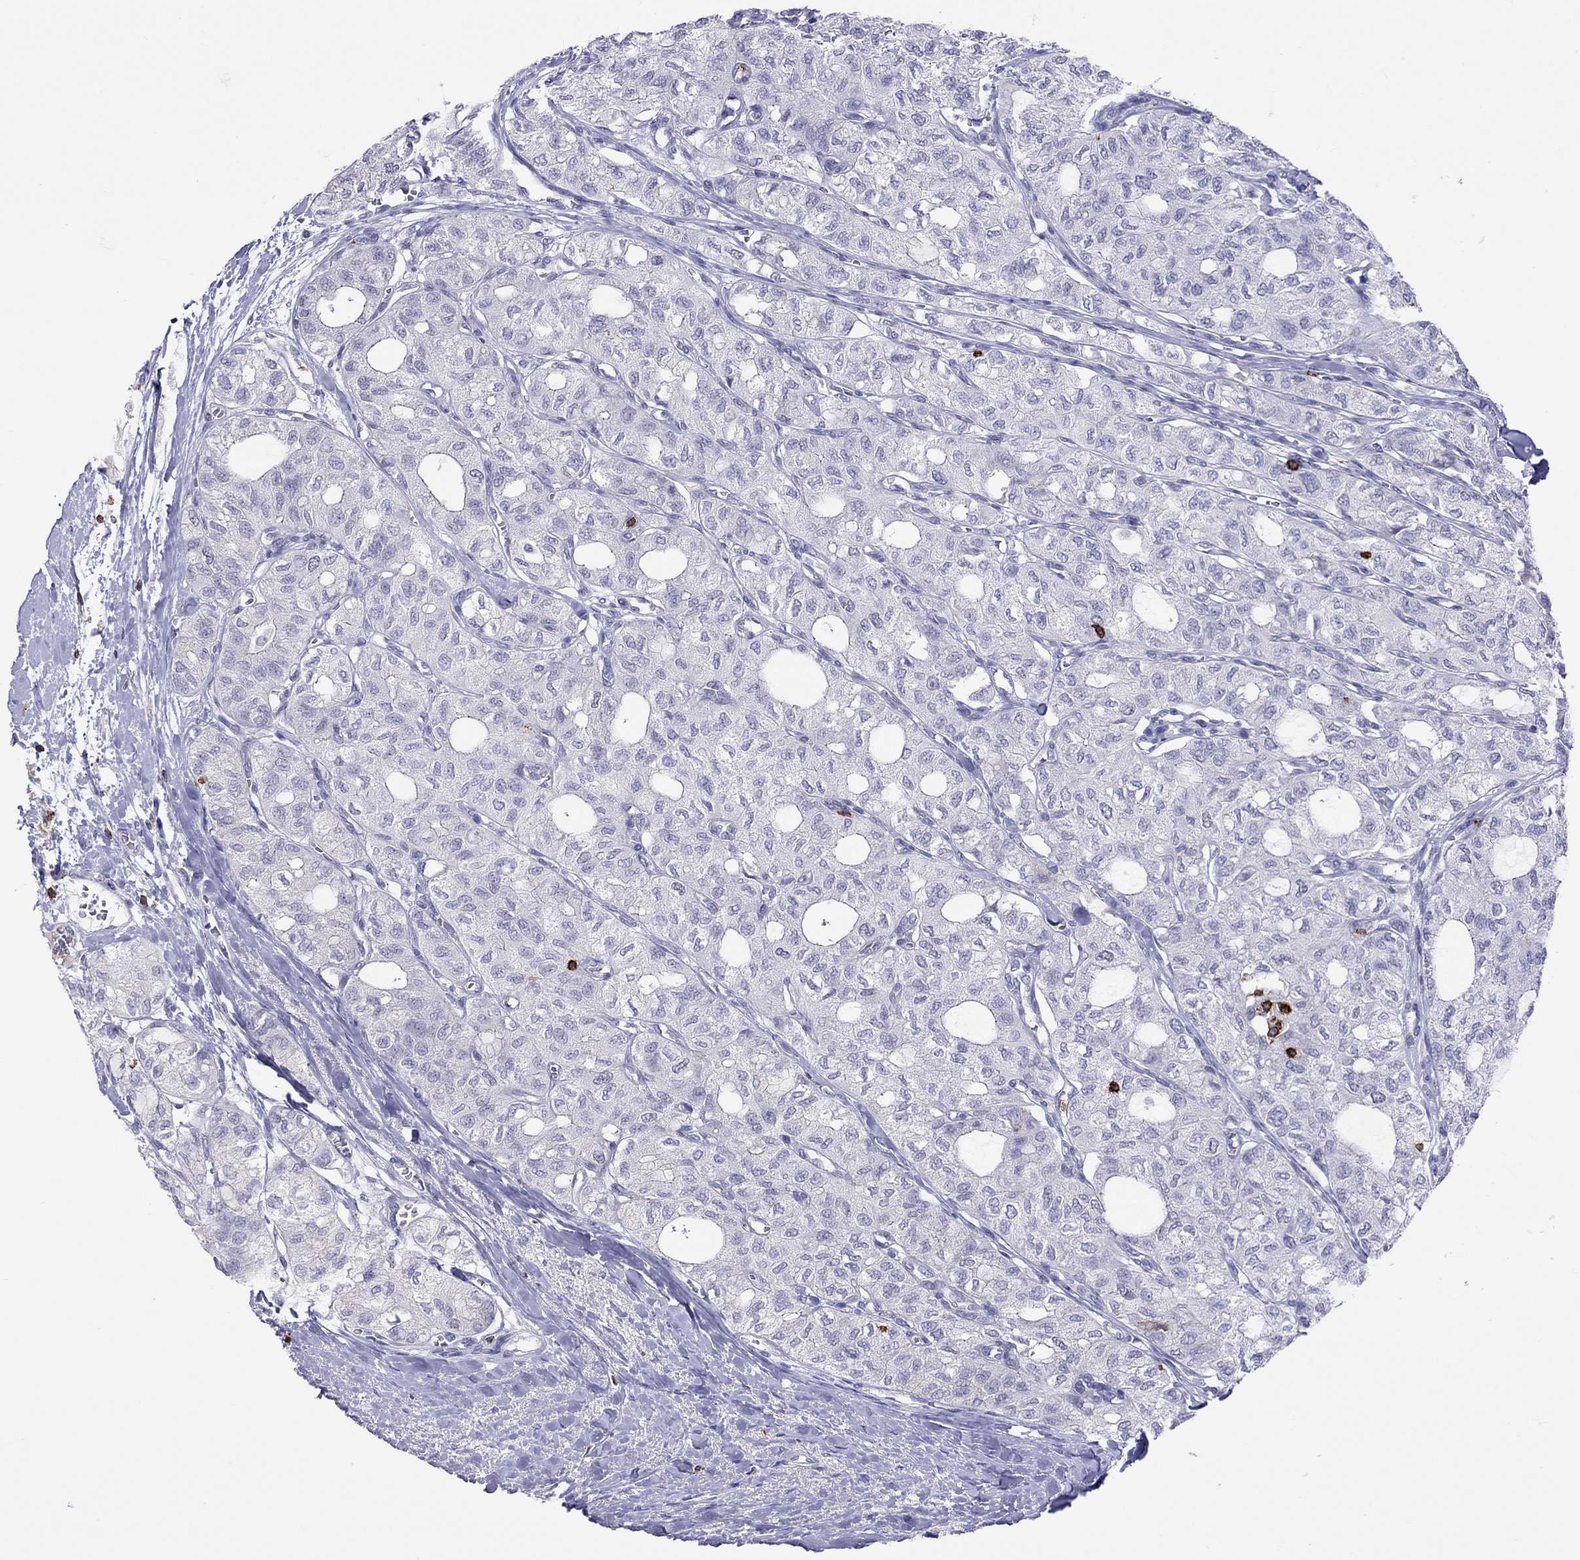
{"staining": {"intensity": "negative", "quantity": "none", "location": "none"}, "tissue": "thyroid cancer", "cell_type": "Tumor cells", "image_type": "cancer", "snomed": [{"axis": "morphology", "description": "Follicular adenoma carcinoma, NOS"}, {"axis": "topography", "description": "Thyroid gland"}], "caption": "High power microscopy histopathology image of an IHC histopathology image of thyroid follicular adenoma carcinoma, revealing no significant expression in tumor cells.", "gene": "MND1", "patient": {"sex": "male", "age": 75}}